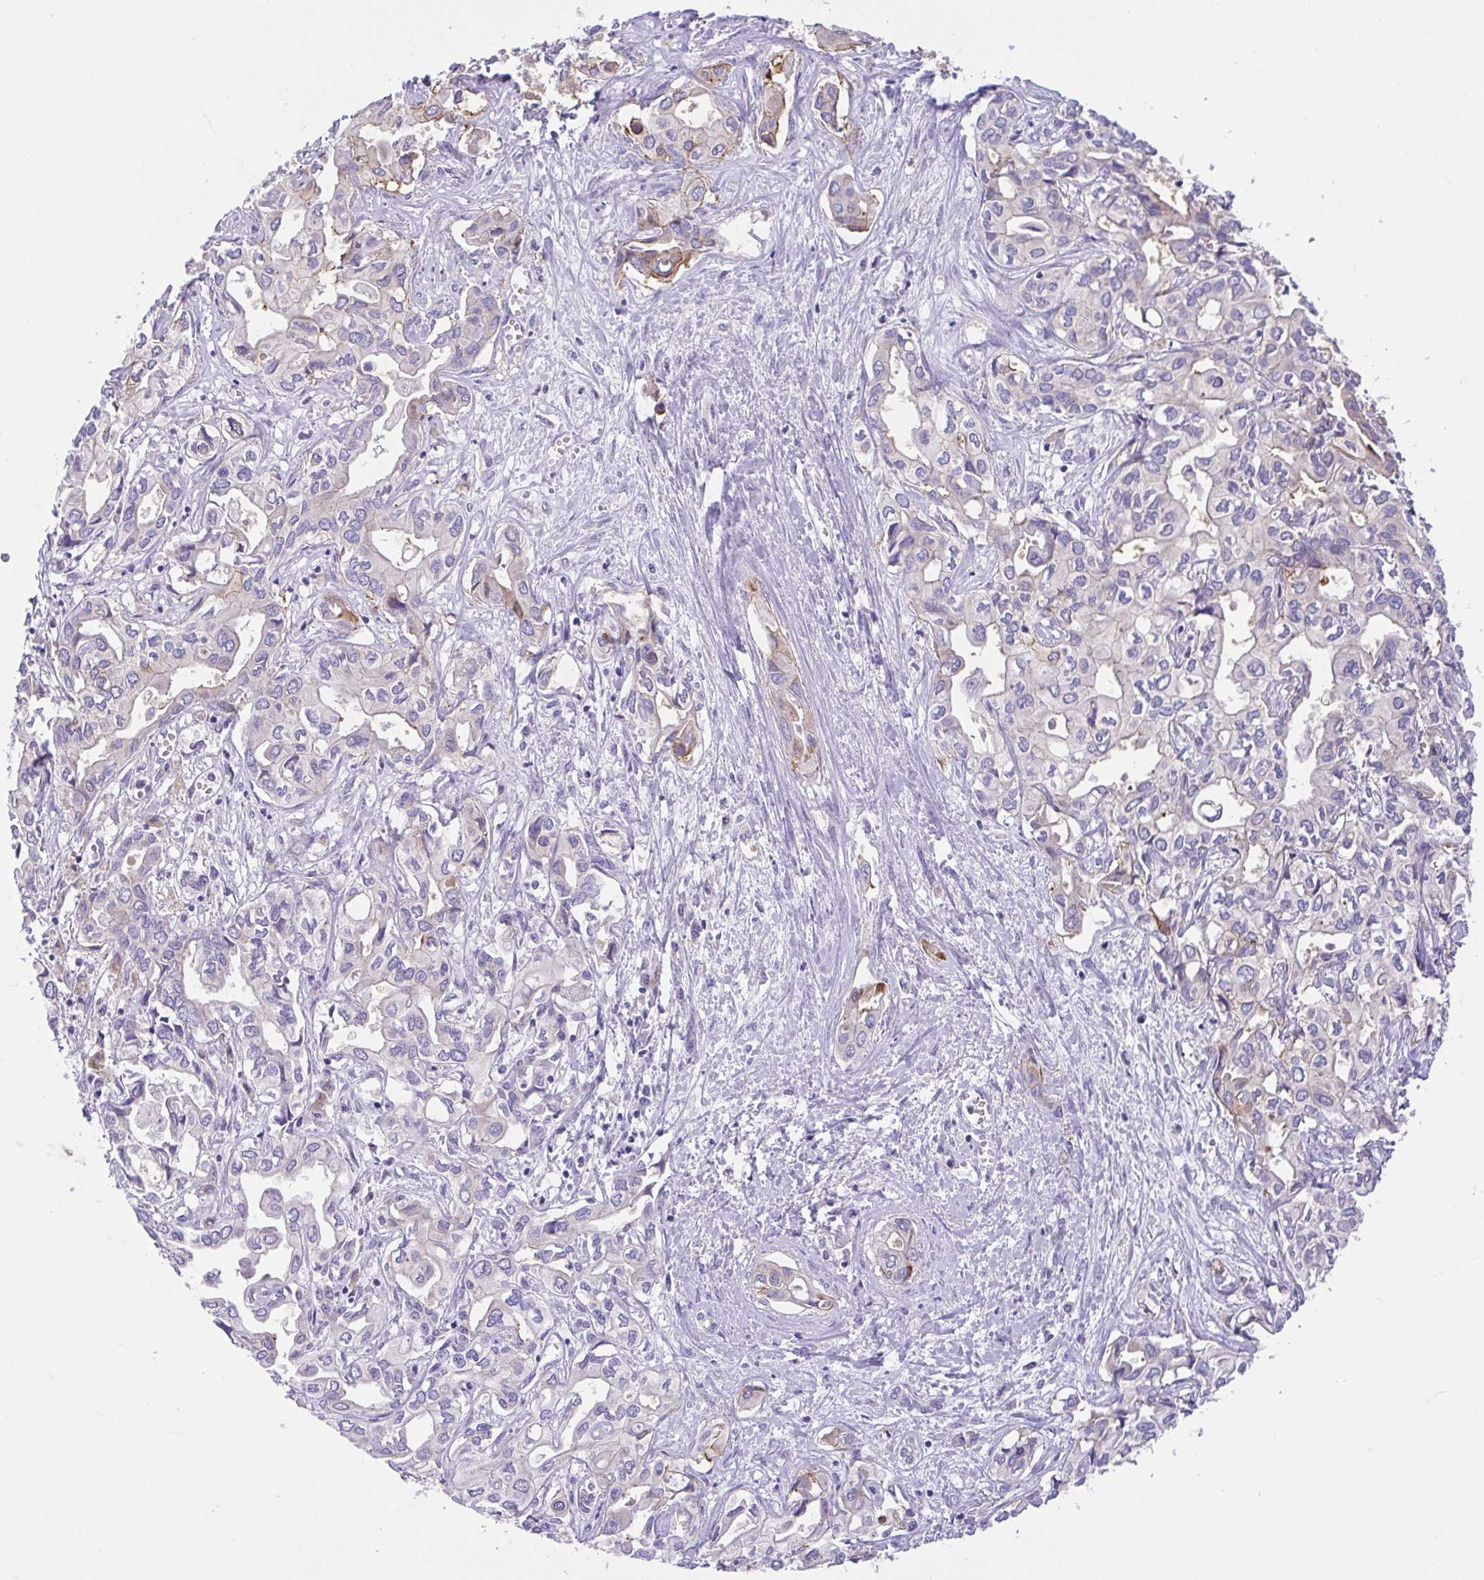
{"staining": {"intensity": "moderate", "quantity": "<25%", "location": "cytoplasmic/membranous"}, "tissue": "liver cancer", "cell_type": "Tumor cells", "image_type": "cancer", "snomed": [{"axis": "morphology", "description": "Cholangiocarcinoma"}, {"axis": "topography", "description": "Liver"}], "caption": "Liver cholangiocarcinoma stained for a protein (brown) shows moderate cytoplasmic/membranous positive positivity in about <25% of tumor cells.", "gene": "SLC13A1", "patient": {"sex": "female", "age": 64}}